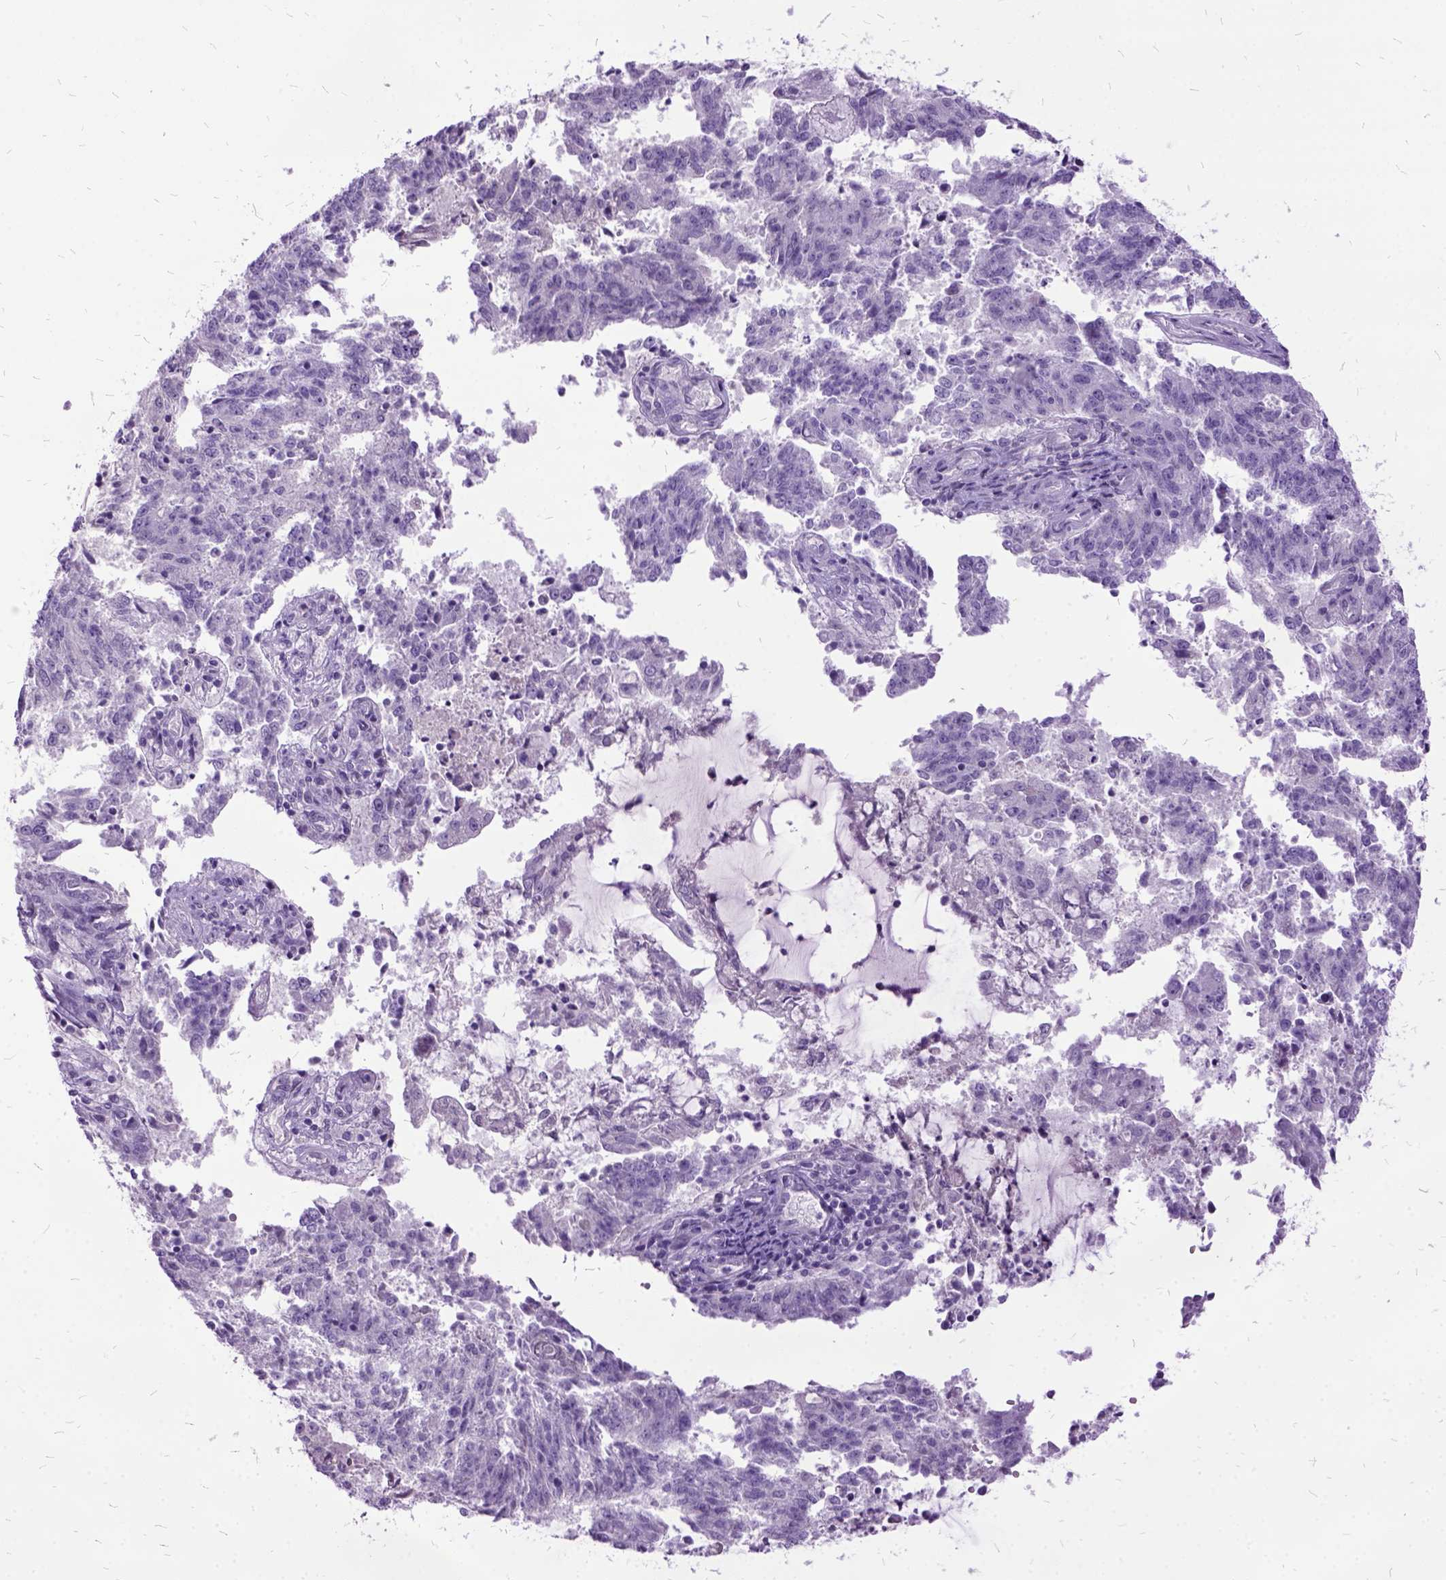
{"staining": {"intensity": "negative", "quantity": "none", "location": "none"}, "tissue": "endometrial cancer", "cell_type": "Tumor cells", "image_type": "cancer", "snomed": [{"axis": "morphology", "description": "Adenocarcinoma, NOS"}, {"axis": "topography", "description": "Endometrium"}], "caption": "Immunohistochemistry micrograph of adenocarcinoma (endometrial) stained for a protein (brown), which exhibits no staining in tumor cells.", "gene": "MME", "patient": {"sex": "female", "age": 82}}